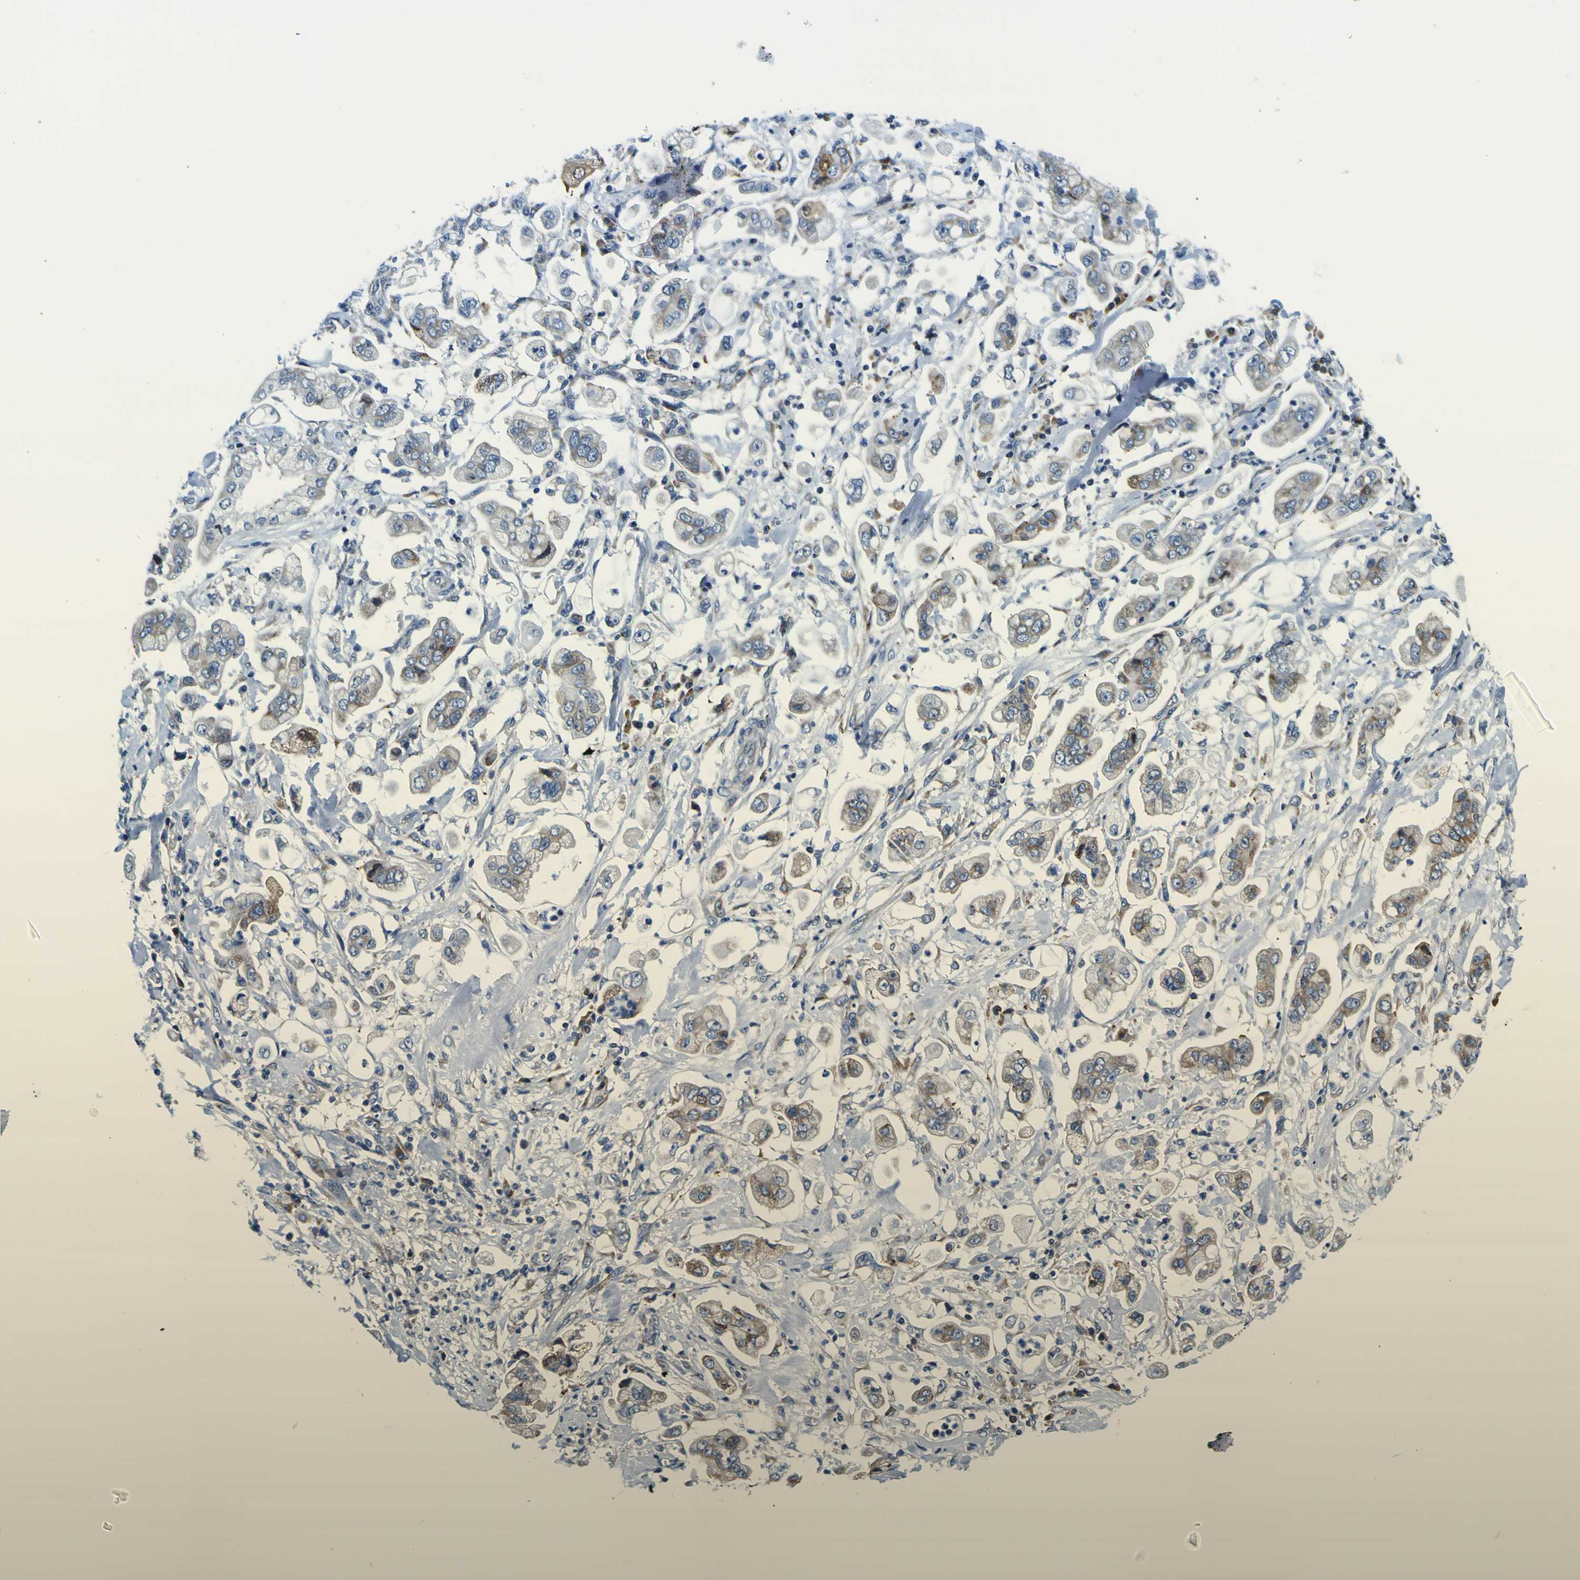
{"staining": {"intensity": "moderate", "quantity": "25%-75%", "location": "cytoplasmic/membranous"}, "tissue": "stomach cancer", "cell_type": "Tumor cells", "image_type": "cancer", "snomed": [{"axis": "morphology", "description": "Adenocarcinoma, NOS"}, {"axis": "topography", "description": "Stomach"}], "caption": "A photomicrograph showing moderate cytoplasmic/membranous positivity in approximately 25%-75% of tumor cells in adenocarcinoma (stomach), as visualized by brown immunohistochemical staining.", "gene": "NLRP3", "patient": {"sex": "male", "age": 62}}